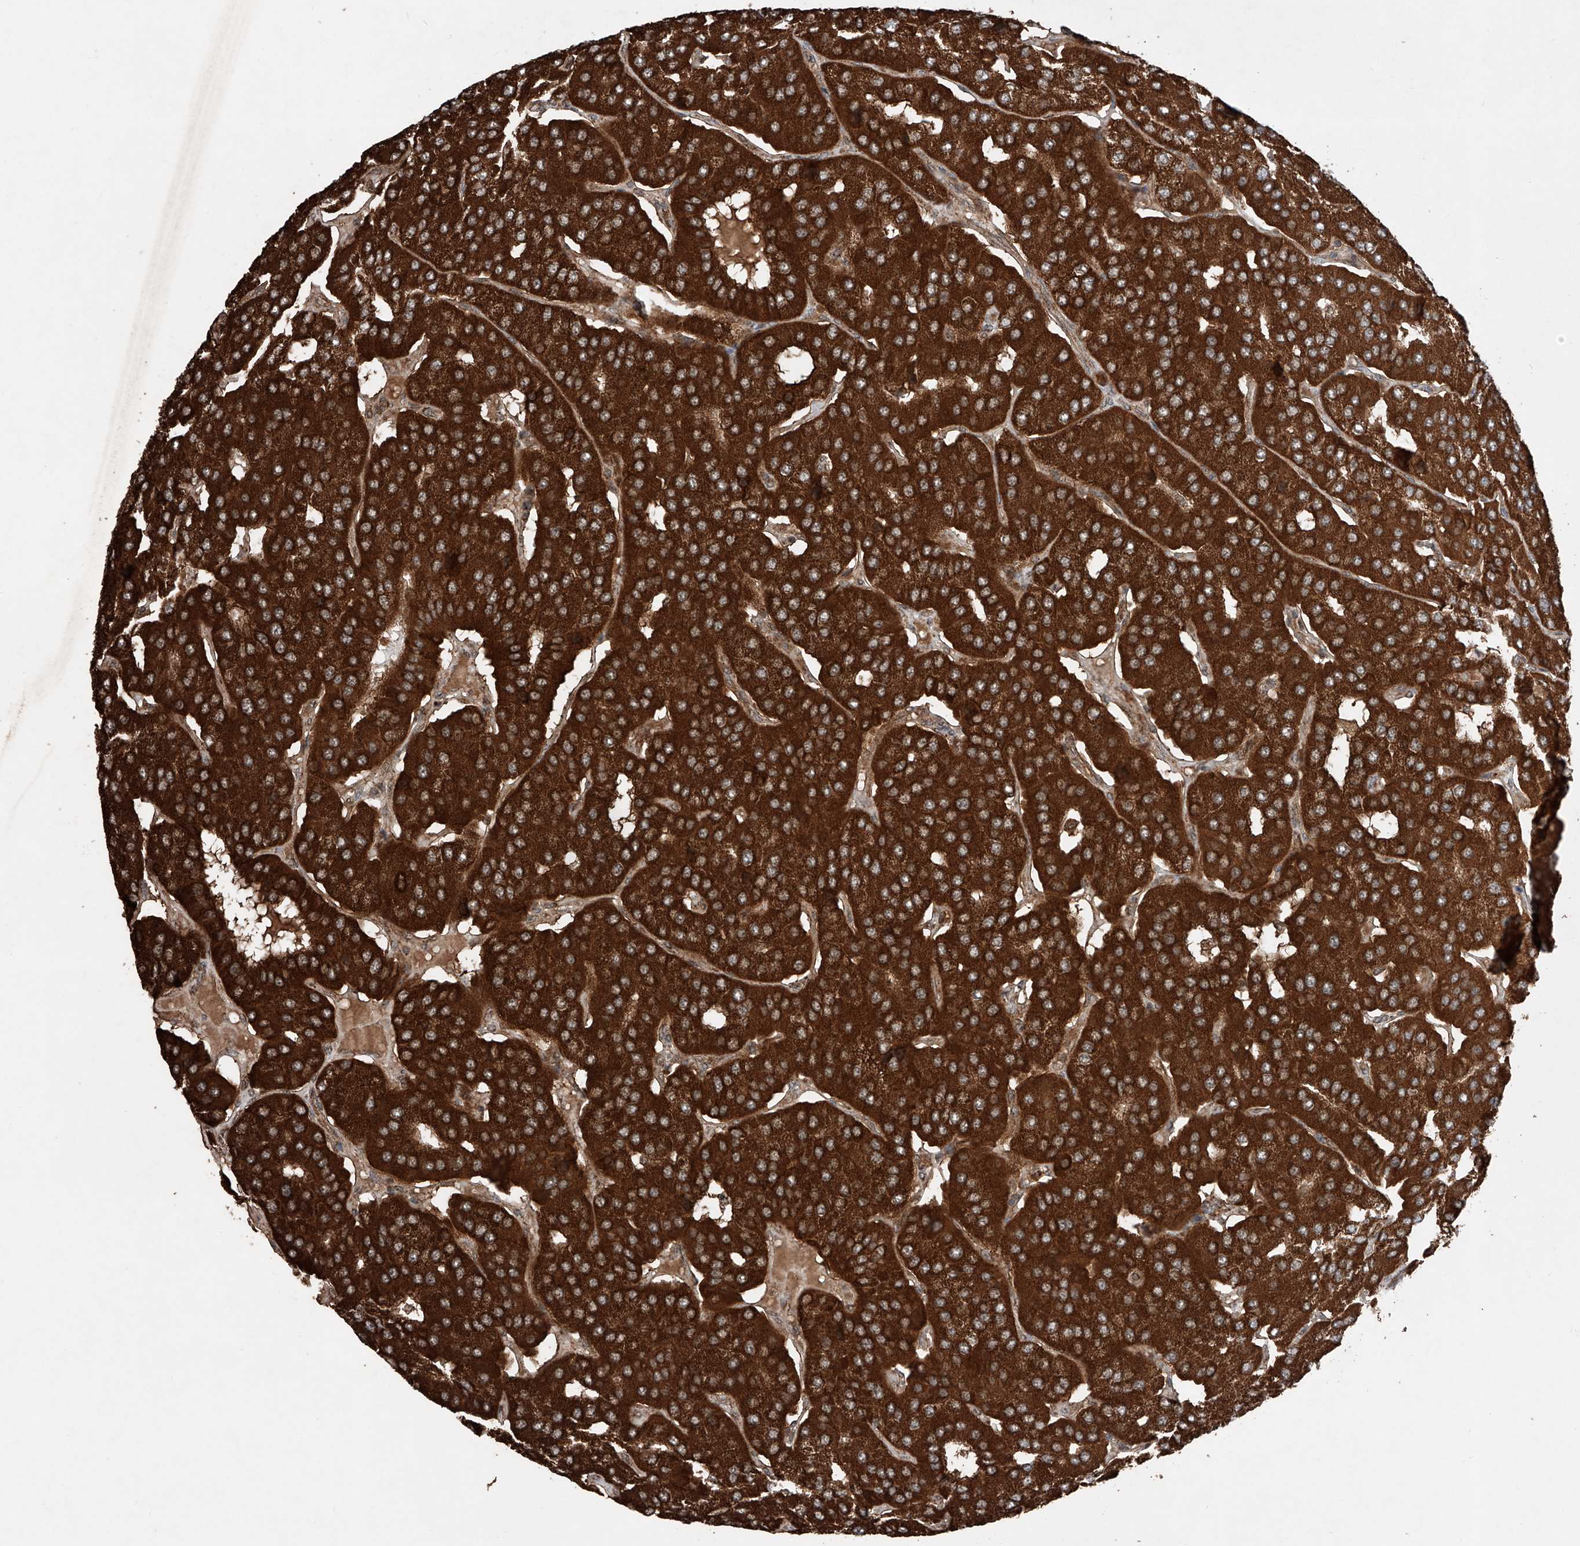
{"staining": {"intensity": "strong", "quantity": ">75%", "location": "cytoplasmic/membranous"}, "tissue": "parathyroid gland", "cell_type": "Glandular cells", "image_type": "normal", "snomed": [{"axis": "morphology", "description": "Normal tissue, NOS"}, {"axis": "morphology", "description": "Adenoma, NOS"}, {"axis": "topography", "description": "Parathyroid gland"}], "caption": "A brown stain shows strong cytoplasmic/membranous positivity of a protein in glandular cells of benign parathyroid gland. (DAB IHC with brightfield microscopy, high magnification).", "gene": "ZSCAN29", "patient": {"sex": "female", "age": 86}}